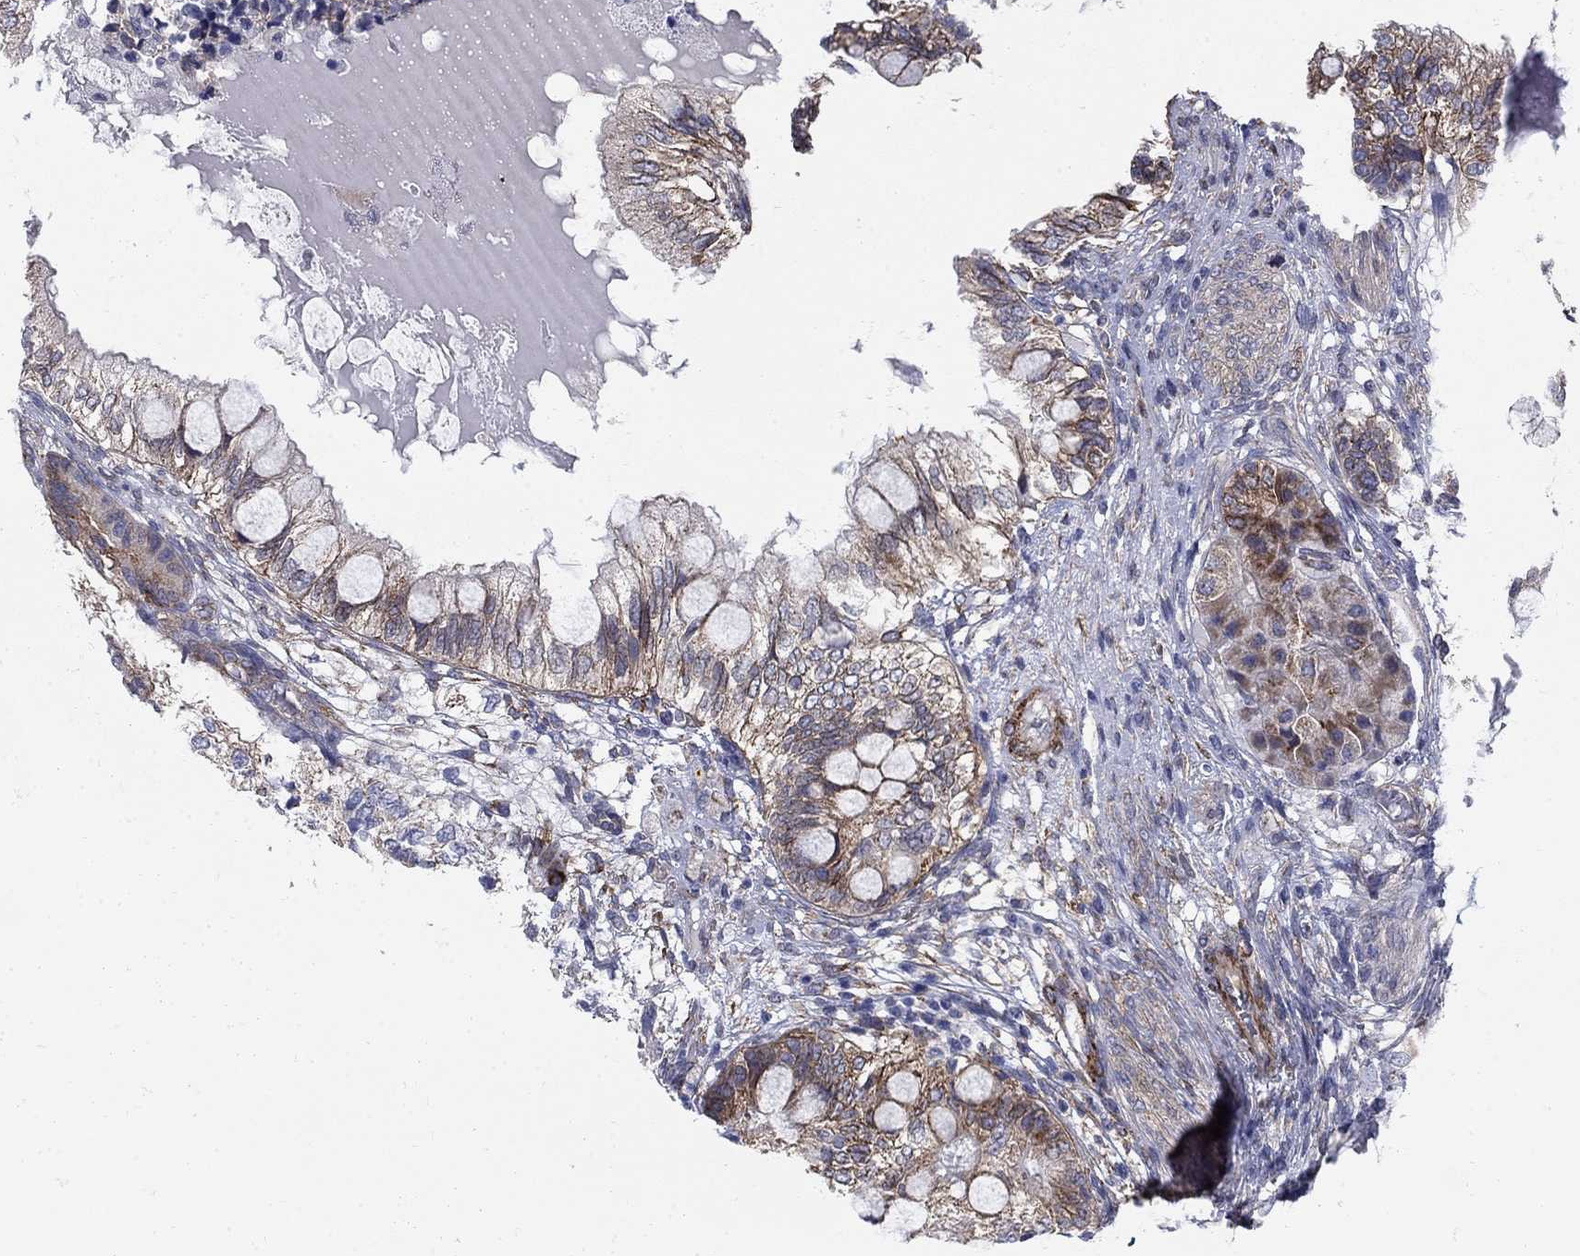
{"staining": {"intensity": "weak", "quantity": "25%-75%", "location": "cytoplasmic/membranous"}, "tissue": "testis cancer", "cell_type": "Tumor cells", "image_type": "cancer", "snomed": [{"axis": "morphology", "description": "Seminoma, NOS"}, {"axis": "morphology", "description": "Carcinoma, Embryonal, NOS"}, {"axis": "topography", "description": "Testis"}], "caption": "A high-resolution image shows immunohistochemistry (IHC) staining of testis embryonal carcinoma, which reveals weak cytoplasmic/membranous positivity in approximately 25%-75% of tumor cells. The staining is performed using DAB brown chromogen to label protein expression. The nuclei are counter-stained blue using hematoxylin.", "gene": "SEPTIN8", "patient": {"sex": "male", "age": 41}}